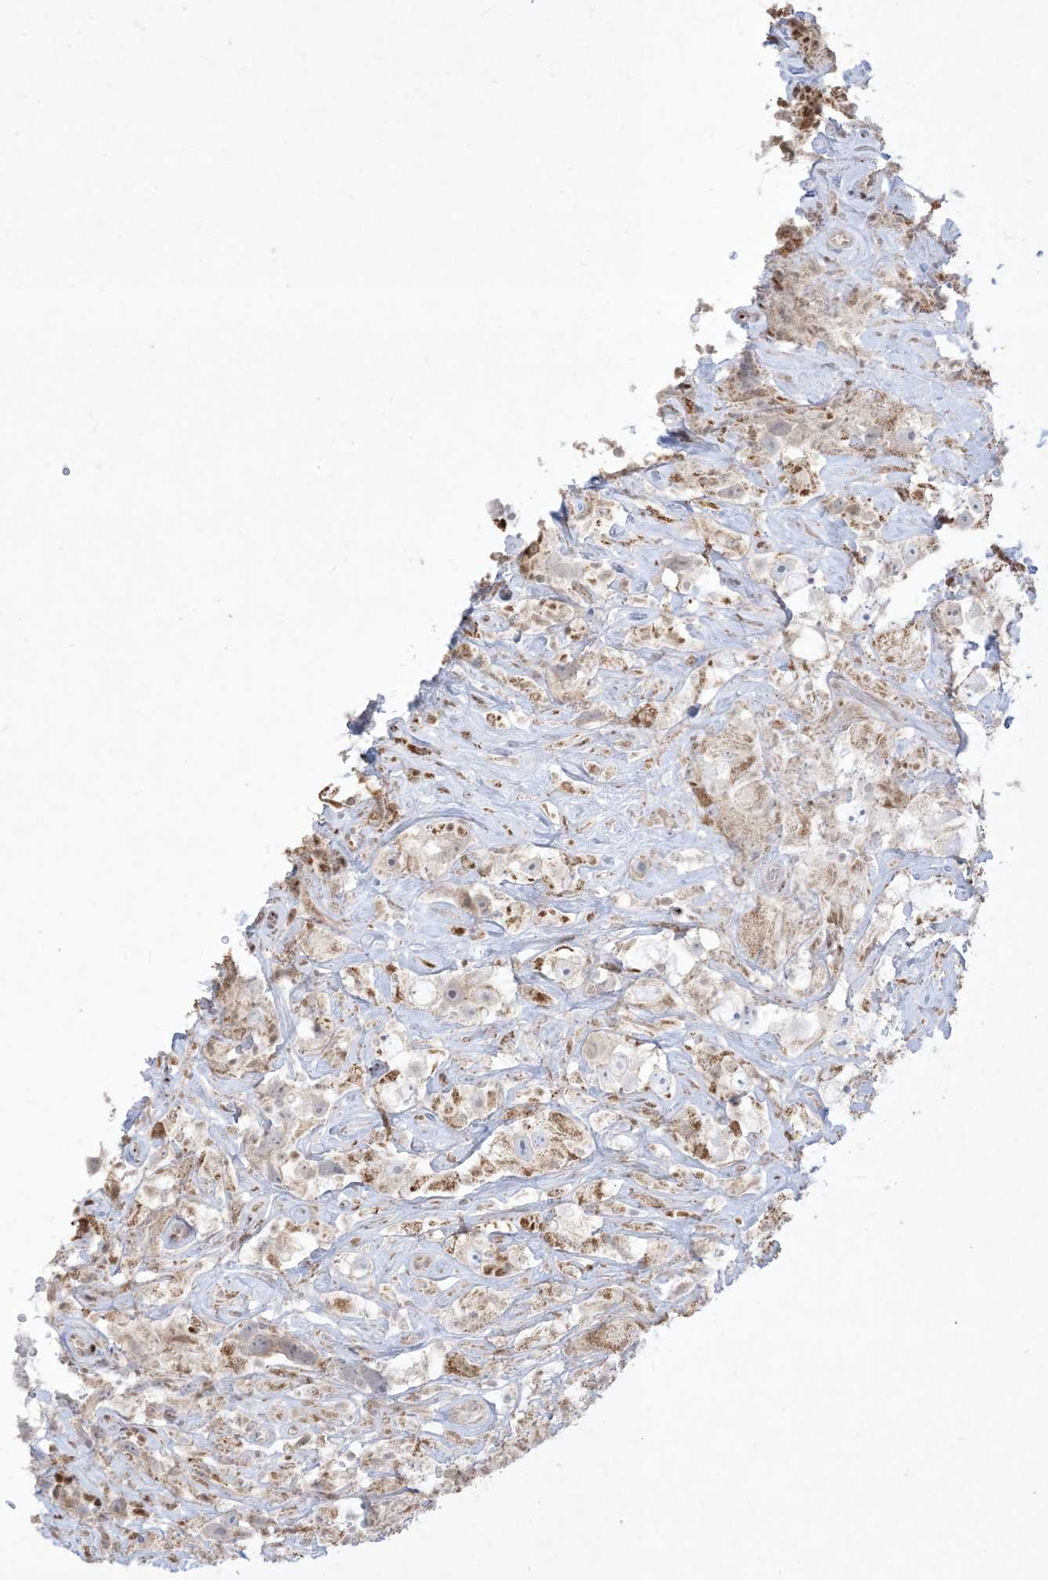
{"staining": {"intensity": "moderate", "quantity": "<25%", "location": "cytoplasmic/membranous"}, "tissue": "testis cancer", "cell_type": "Tumor cells", "image_type": "cancer", "snomed": [{"axis": "morphology", "description": "Seminoma, NOS"}, {"axis": "topography", "description": "Testis"}], "caption": "A histopathology image of human seminoma (testis) stained for a protein exhibits moderate cytoplasmic/membranous brown staining in tumor cells. Ihc stains the protein in brown and the nuclei are stained blue.", "gene": "BHLHE40", "patient": {"sex": "male", "age": 49}}